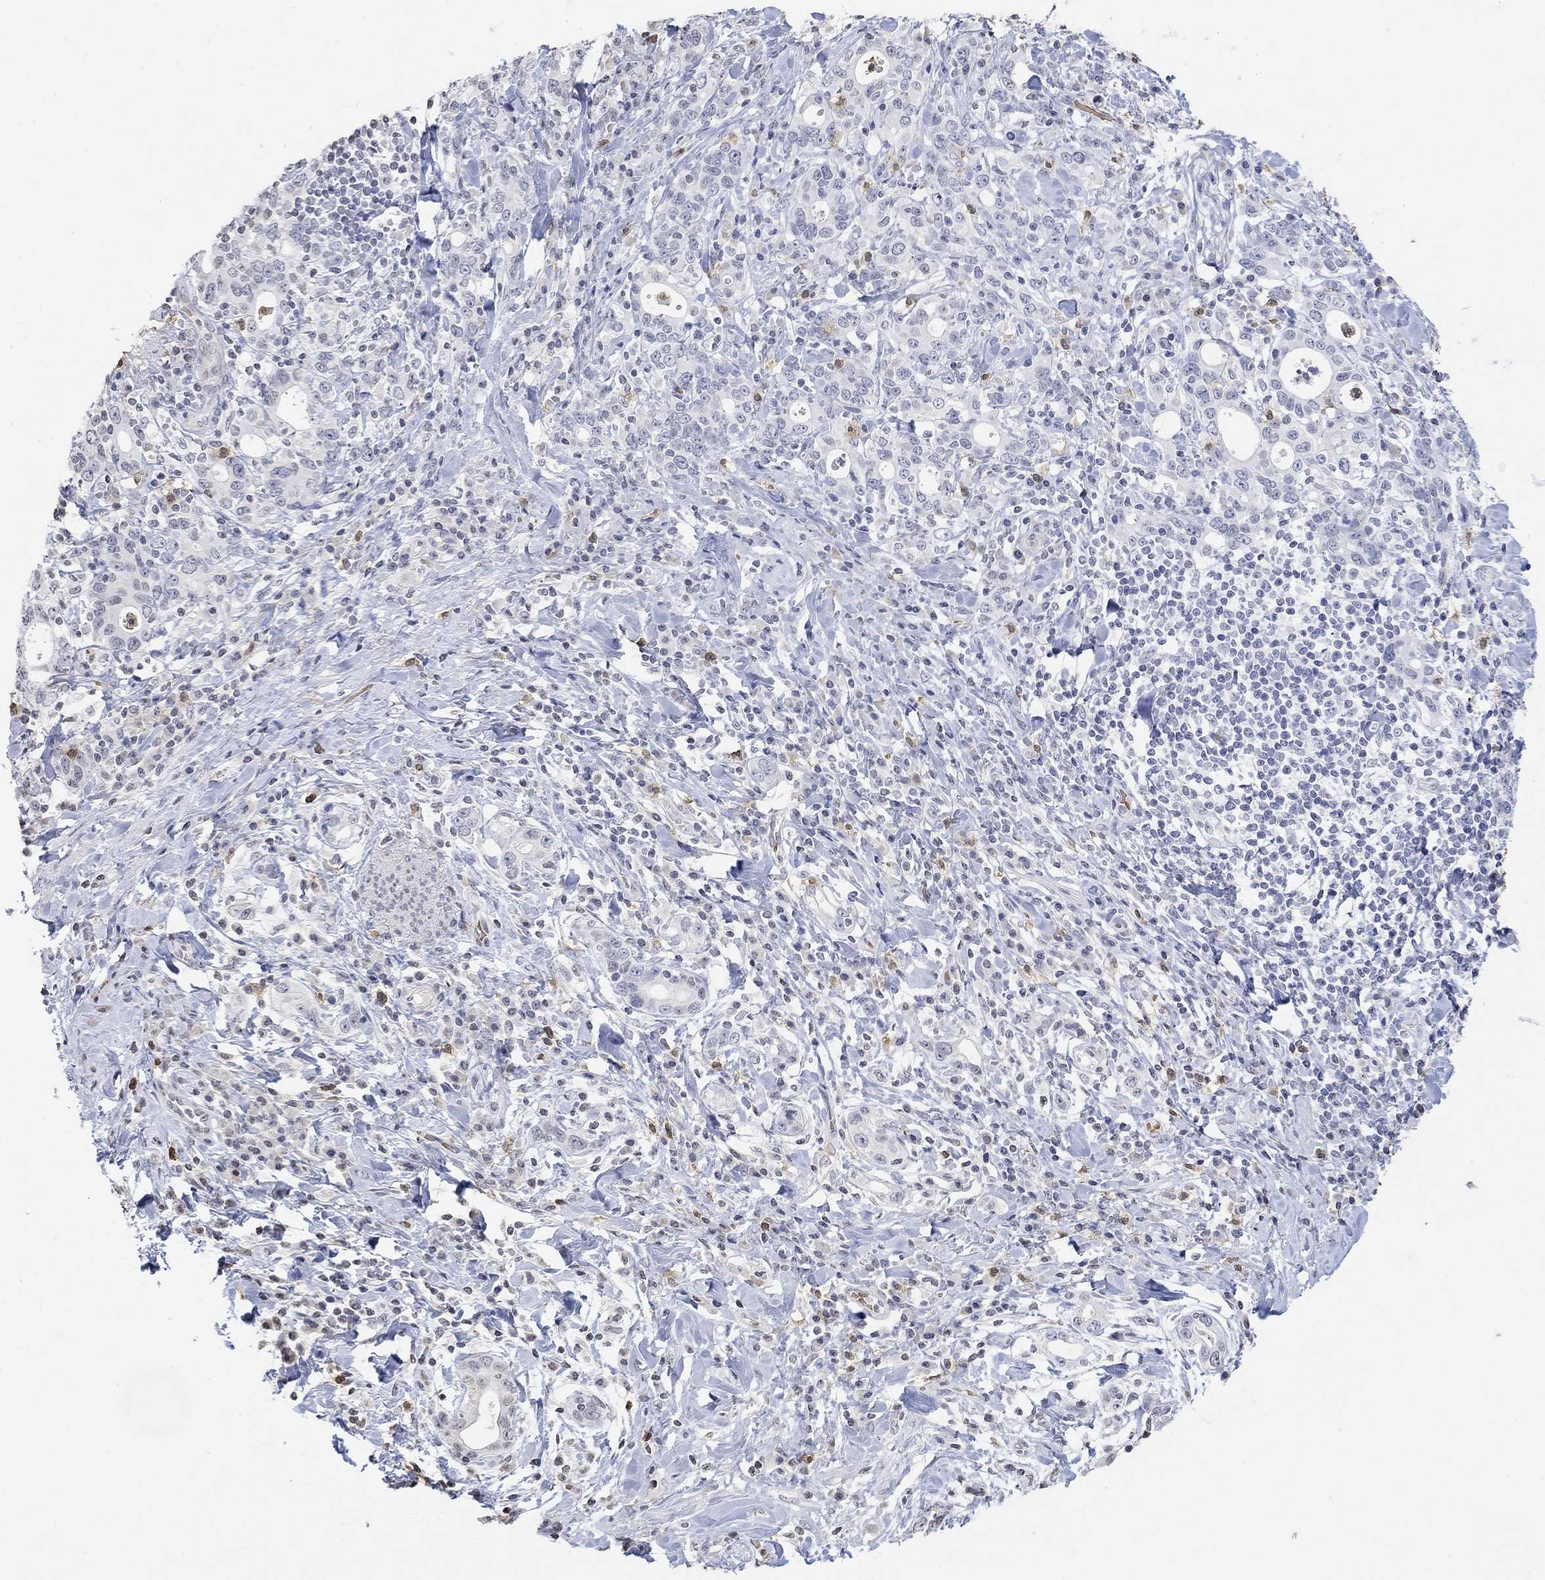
{"staining": {"intensity": "negative", "quantity": "none", "location": "none"}, "tissue": "stomach cancer", "cell_type": "Tumor cells", "image_type": "cancer", "snomed": [{"axis": "morphology", "description": "Adenocarcinoma, NOS"}, {"axis": "topography", "description": "Stomach"}], "caption": "Tumor cells are negative for protein expression in human stomach cancer.", "gene": "TMEM255A", "patient": {"sex": "male", "age": 79}}